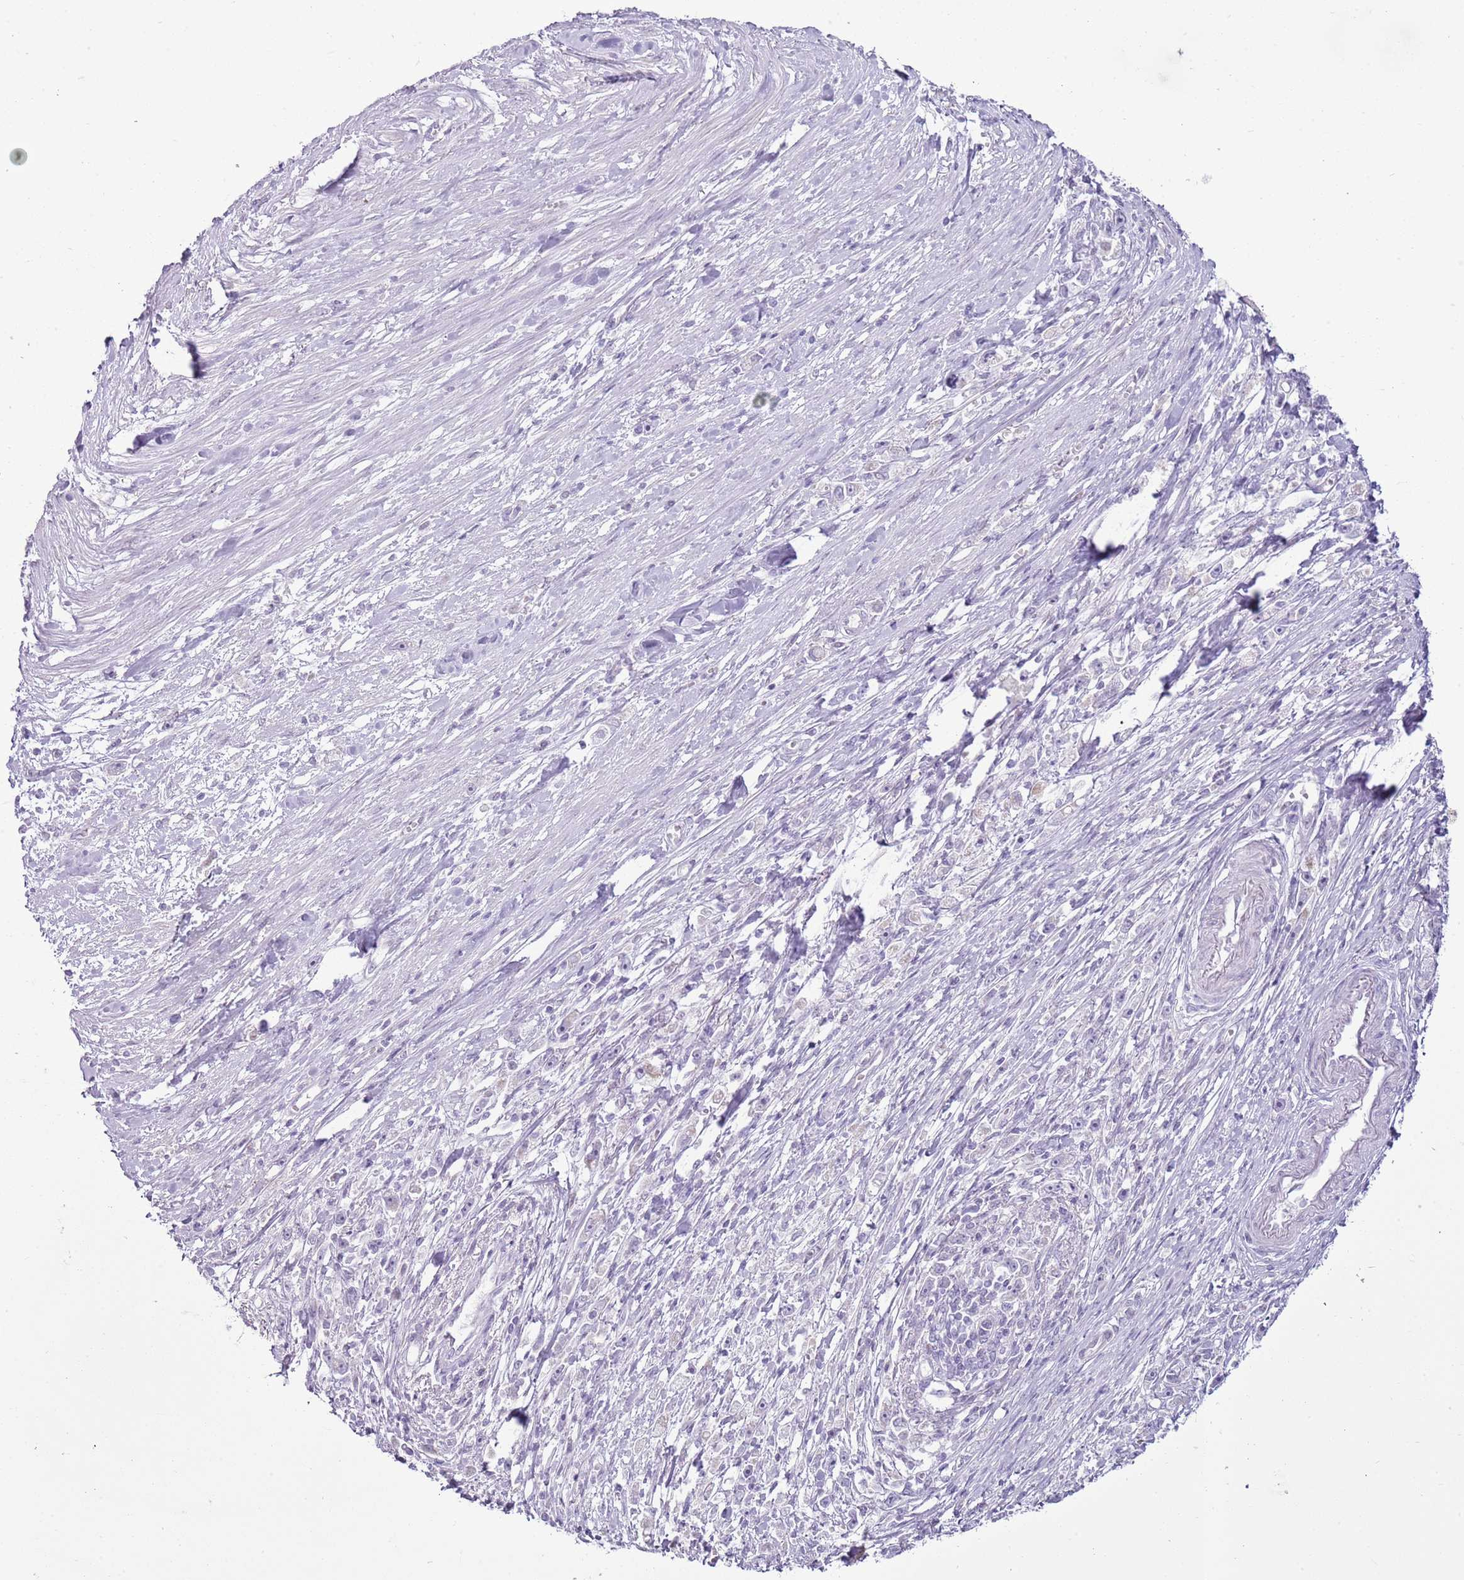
{"staining": {"intensity": "negative", "quantity": "none", "location": "none"}, "tissue": "stomach cancer", "cell_type": "Tumor cells", "image_type": "cancer", "snomed": [{"axis": "morphology", "description": "Adenocarcinoma, NOS"}, {"axis": "topography", "description": "Stomach"}], "caption": "Immunohistochemical staining of stomach cancer reveals no significant staining in tumor cells. (Stains: DAB immunohistochemistry with hematoxylin counter stain, Microscopy: brightfield microscopy at high magnification).", "gene": "RPL3L", "patient": {"sex": "female", "age": 59}}